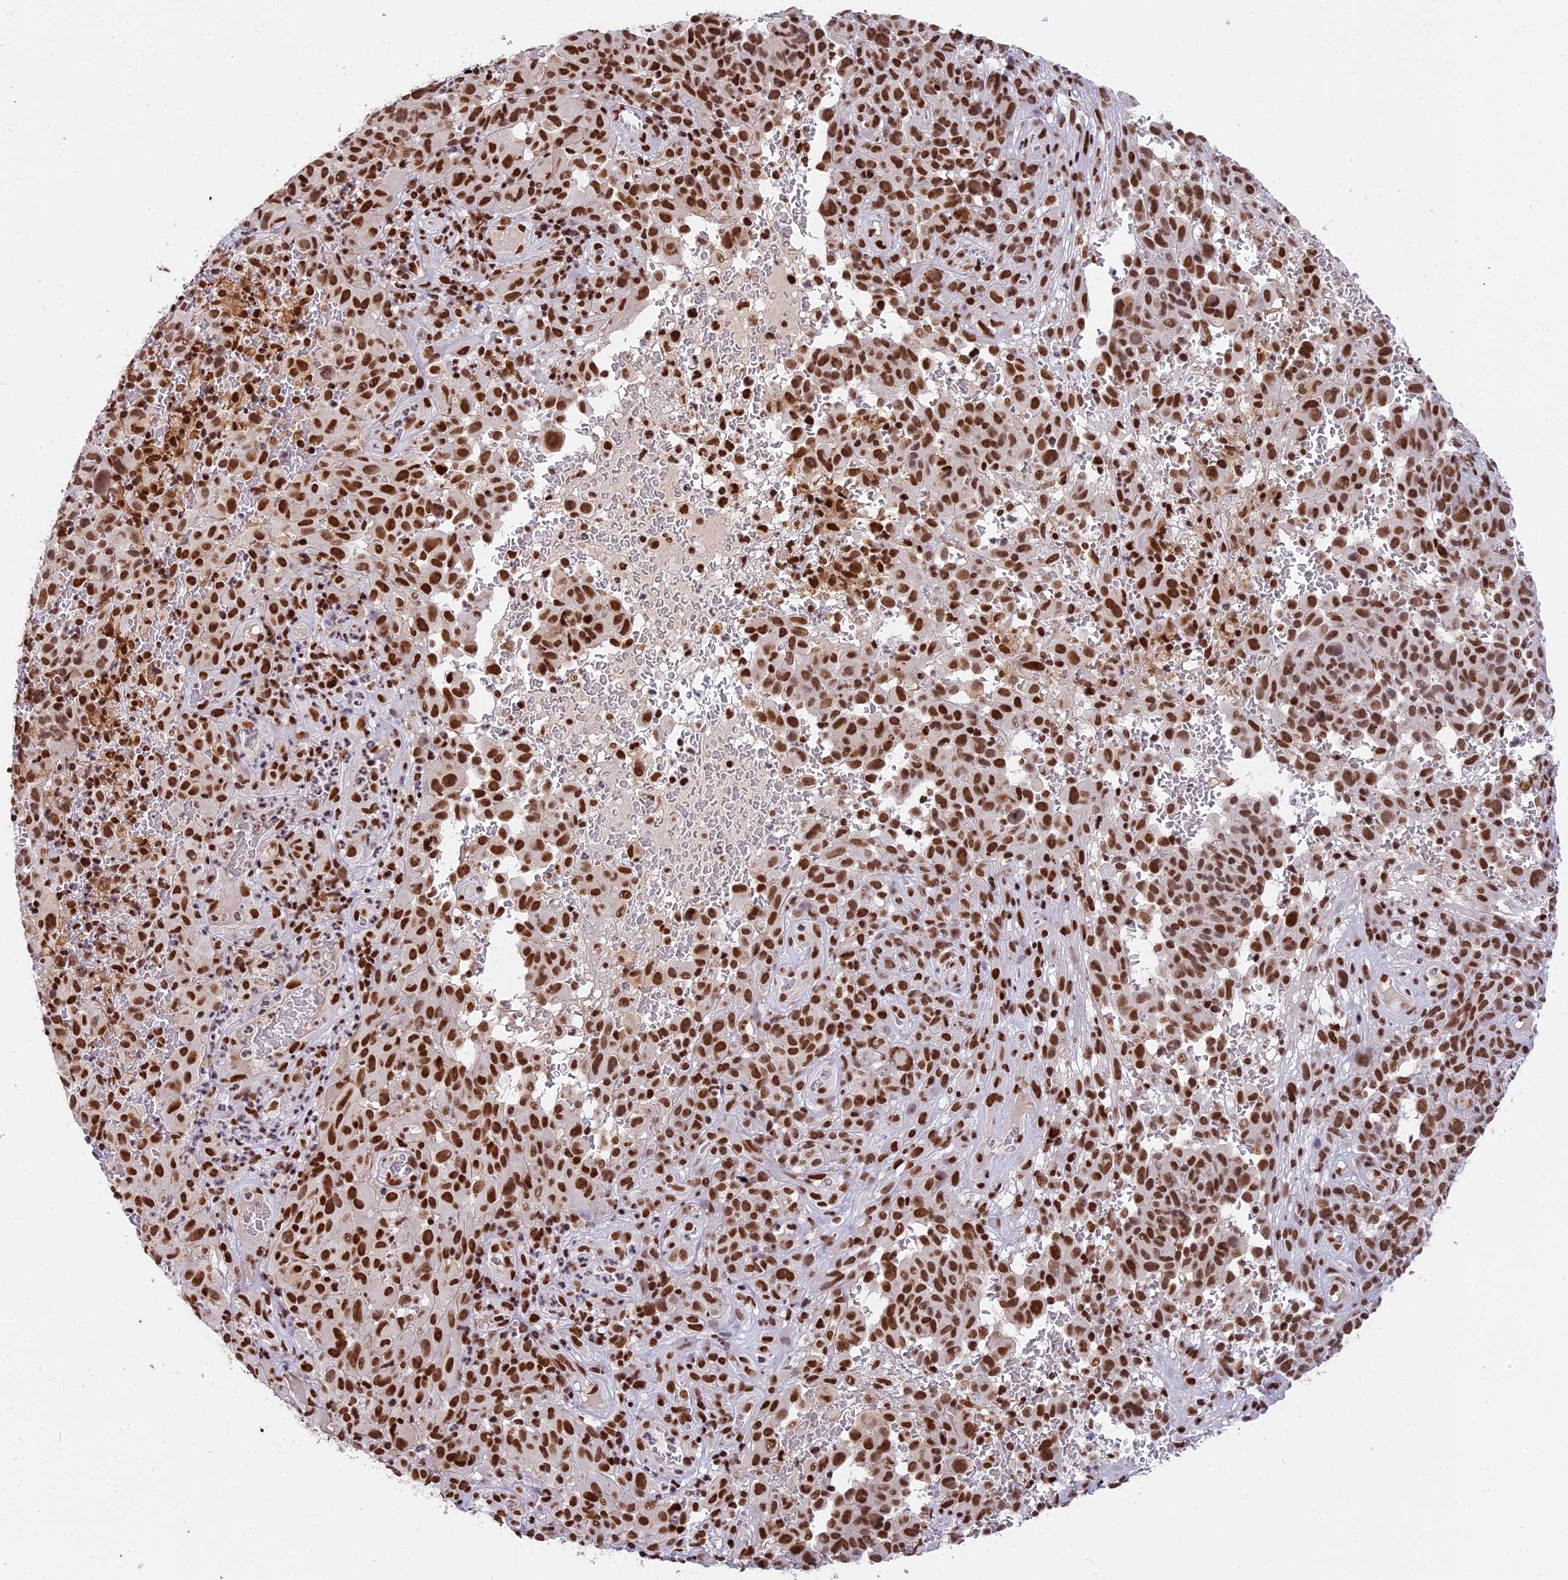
{"staining": {"intensity": "strong", "quantity": ">75%", "location": "nuclear"}, "tissue": "melanoma", "cell_type": "Tumor cells", "image_type": "cancer", "snomed": [{"axis": "morphology", "description": "Malignant melanoma, NOS"}, {"axis": "topography", "description": "Skin"}], "caption": "Protein expression by immunohistochemistry reveals strong nuclear positivity in about >75% of tumor cells in malignant melanoma. (IHC, brightfield microscopy, high magnification).", "gene": "SBNO1", "patient": {"sex": "female", "age": 82}}